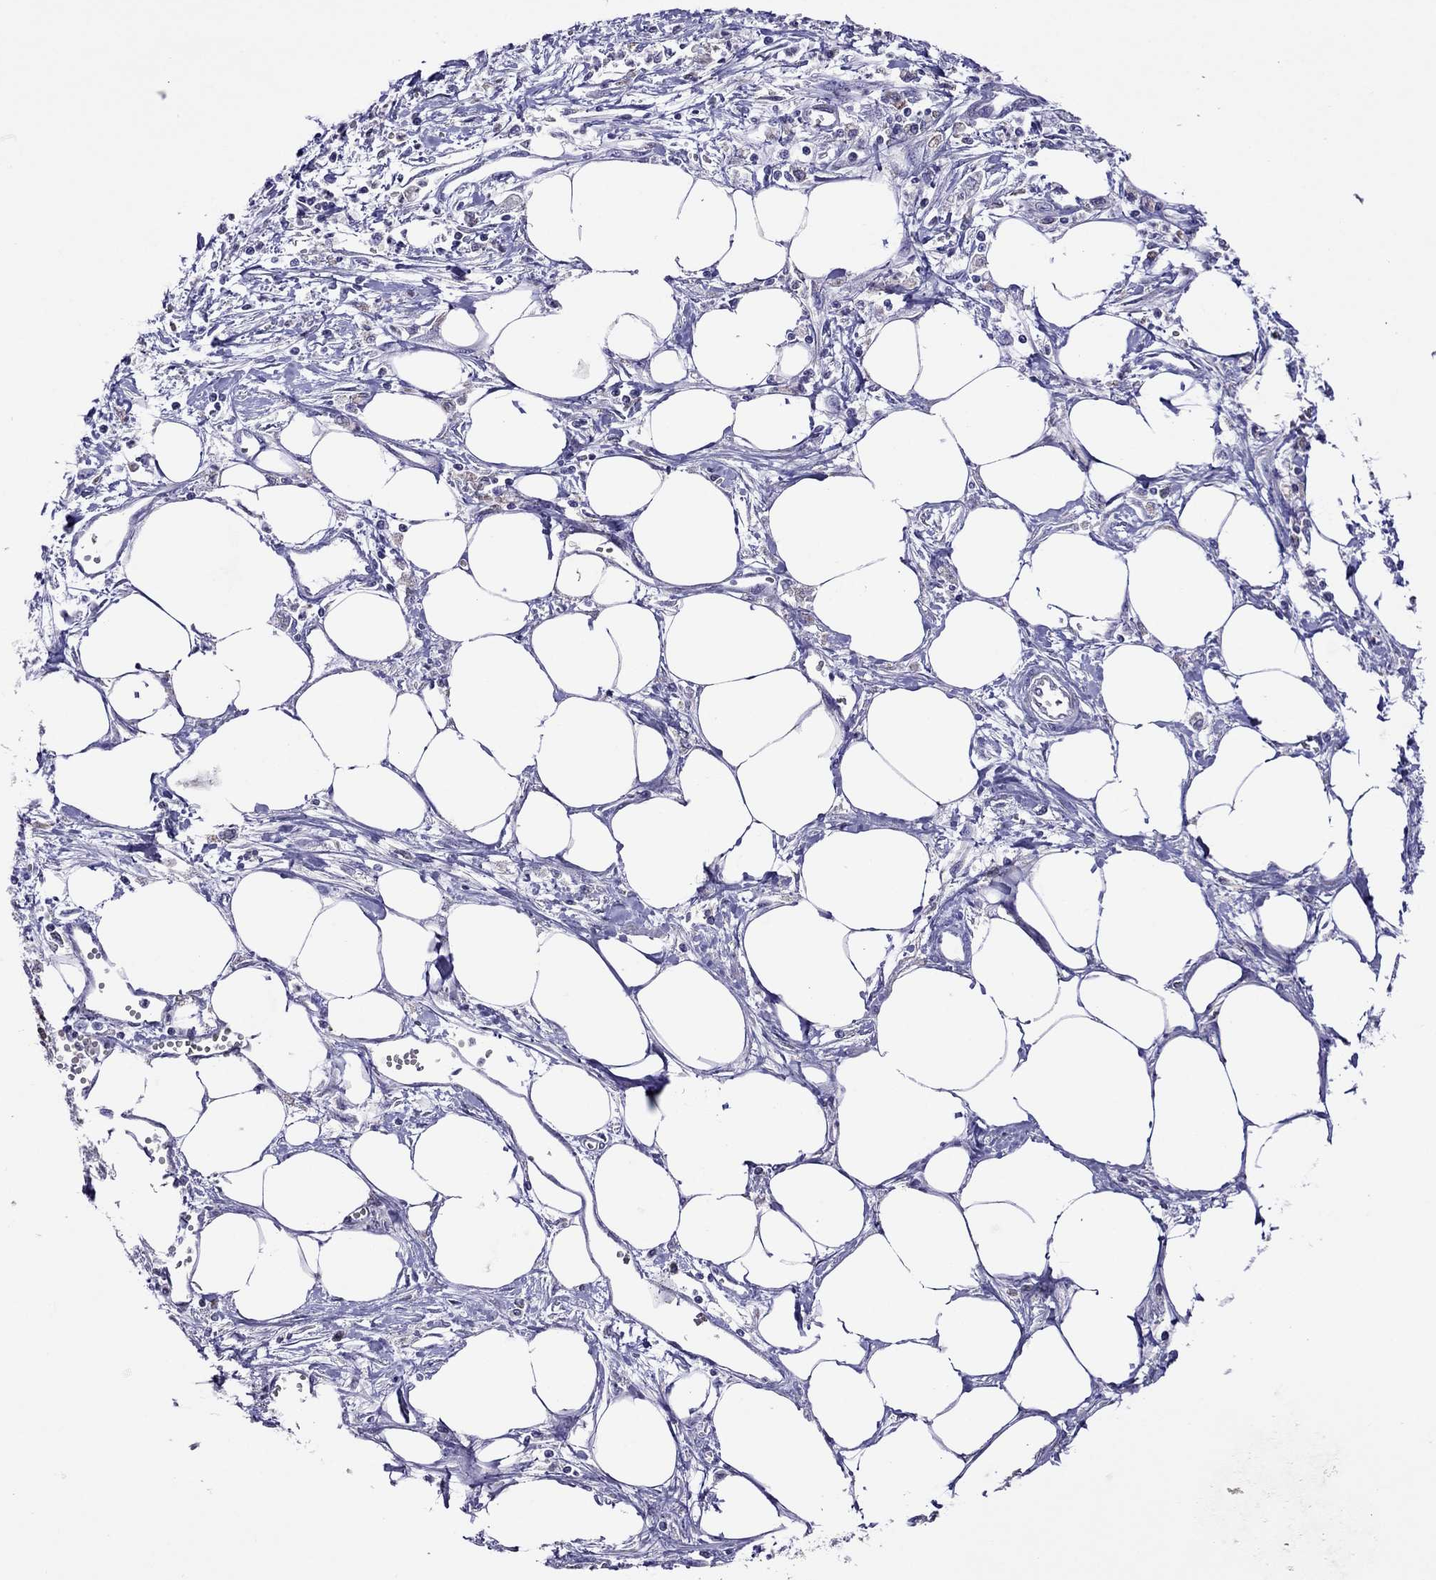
{"staining": {"intensity": "negative", "quantity": "none", "location": "none"}, "tissue": "pancreatic cancer", "cell_type": "Tumor cells", "image_type": "cancer", "snomed": [{"axis": "morphology", "description": "Adenocarcinoma, NOS"}, {"axis": "topography", "description": "Pancreas"}], "caption": "Immunohistochemistry photomicrograph of pancreatic cancer (adenocarcinoma) stained for a protein (brown), which displays no expression in tumor cells.", "gene": "SCG2", "patient": {"sex": "male", "age": 70}}